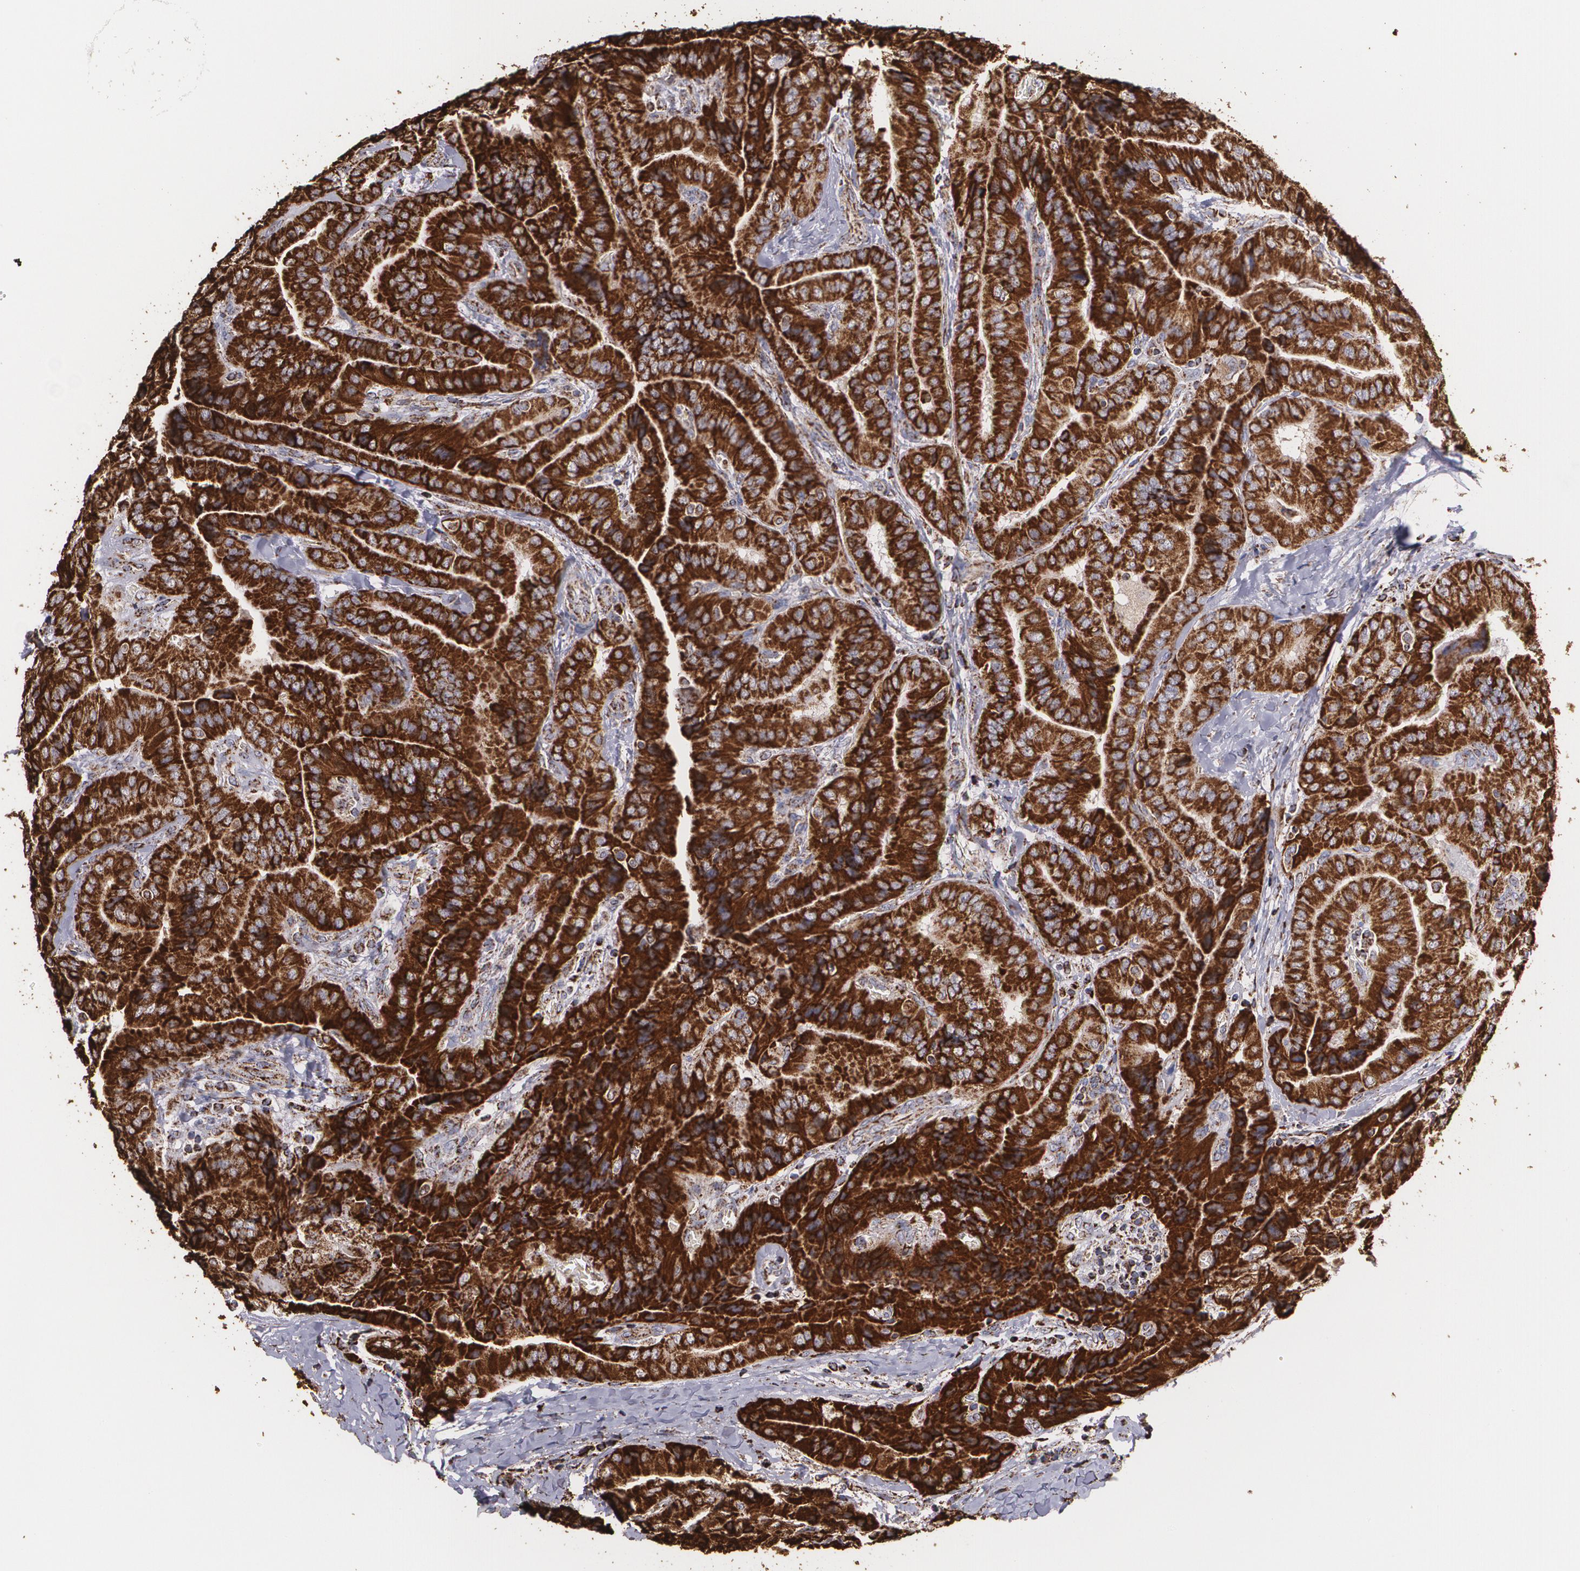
{"staining": {"intensity": "strong", "quantity": ">75%", "location": "cytoplasmic/membranous"}, "tissue": "thyroid cancer", "cell_type": "Tumor cells", "image_type": "cancer", "snomed": [{"axis": "morphology", "description": "Papillary adenocarcinoma, NOS"}, {"axis": "topography", "description": "Thyroid gland"}], "caption": "Tumor cells demonstrate high levels of strong cytoplasmic/membranous staining in about >75% of cells in human thyroid cancer. (IHC, brightfield microscopy, high magnification).", "gene": "HSPD1", "patient": {"sex": "female", "age": 71}}